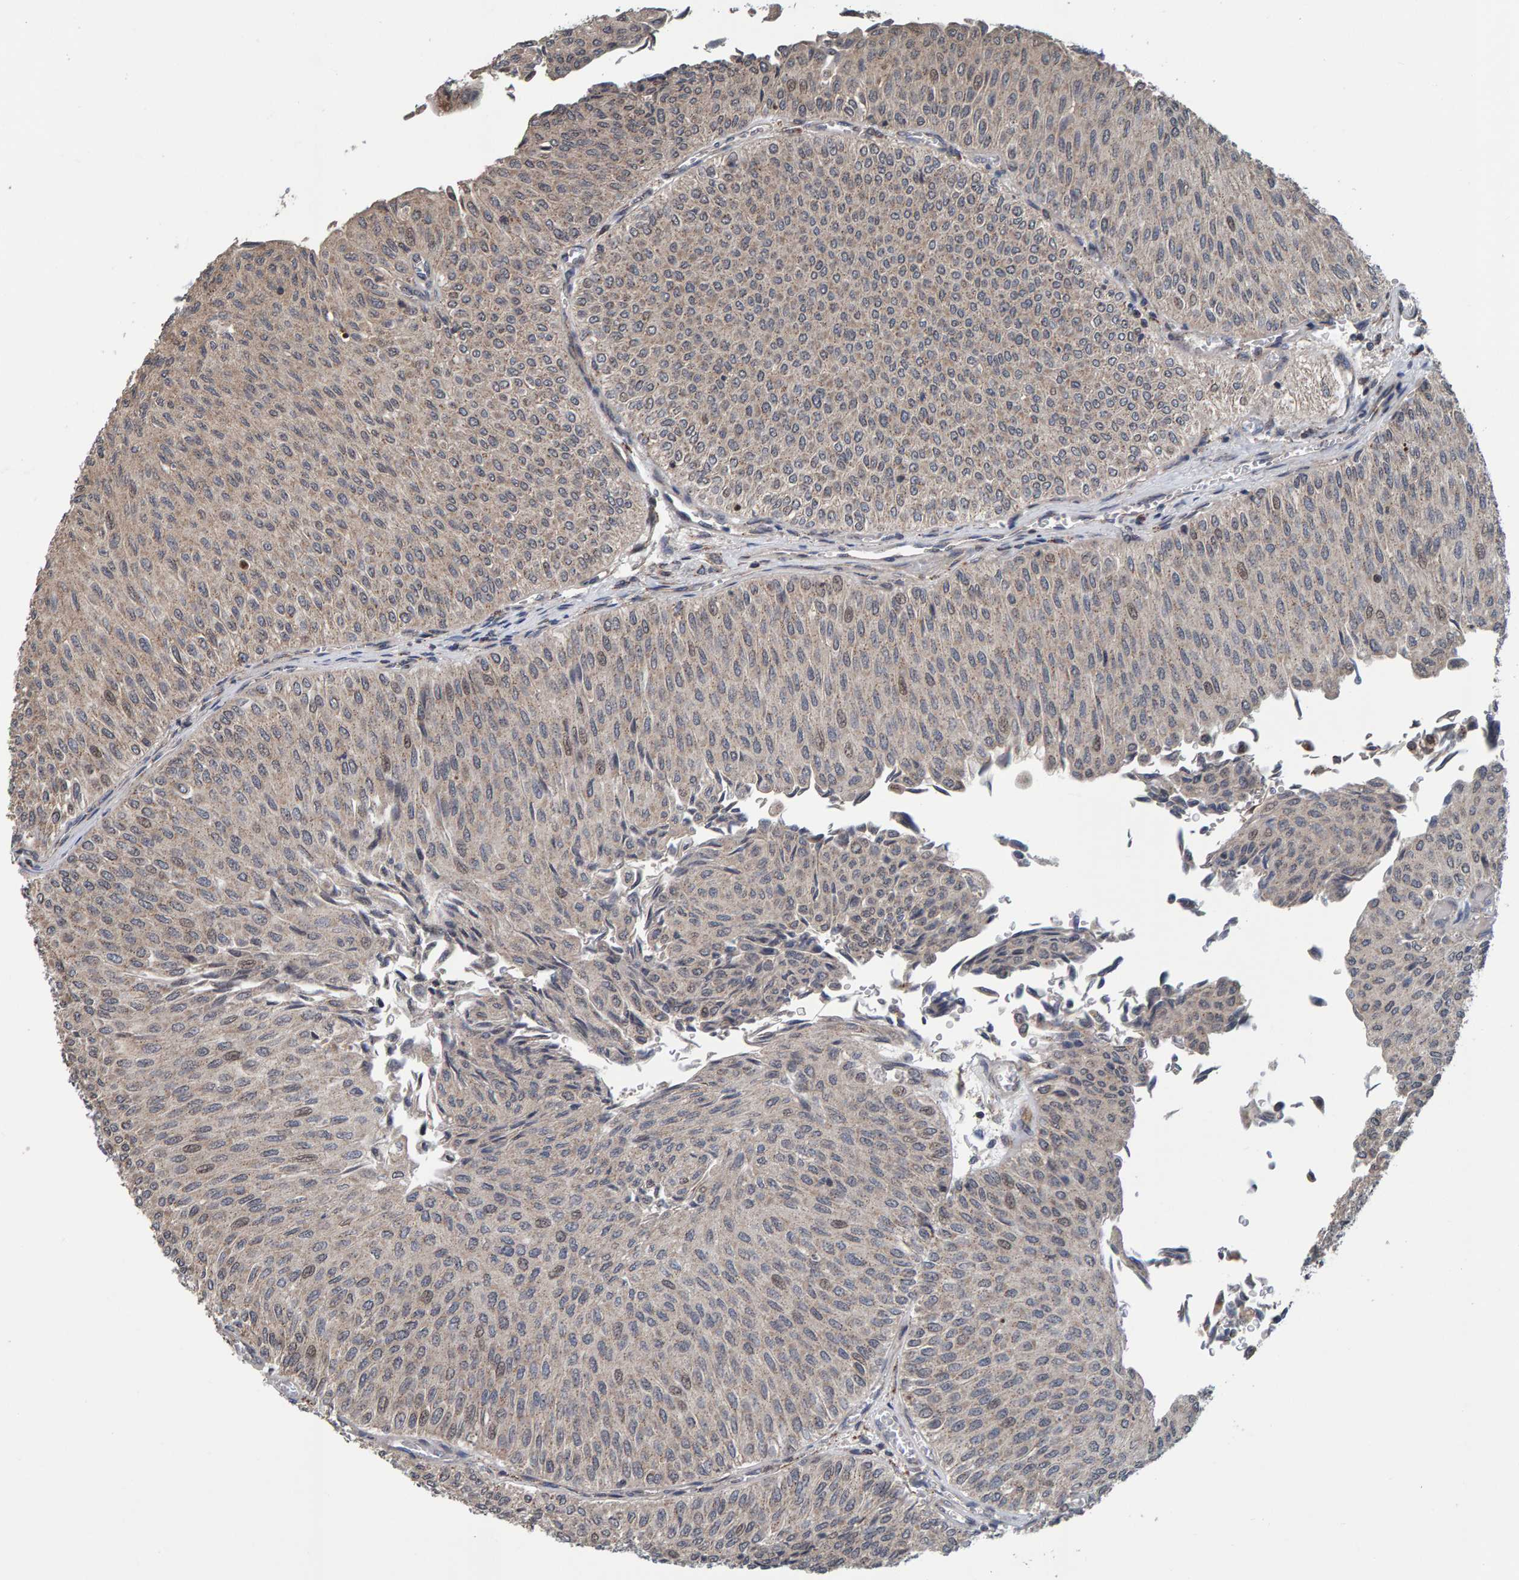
{"staining": {"intensity": "weak", "quantity": "<25%", "location": "nuclear"}, "tissue": "urothelial cancer", "cell_type": "Tumor cells", "image_type": "cancer", "snomed": [{"axis": "morphology", "description": "Urothelial carcinoma, Low grade"}, {"axis": "topography", "description": "Urinary bladder"}], "caption": "A micrograph of low-grade urothelial carcinoma stained for a protein shows no brown staining in tumor cells. The staining was performed using DAB to visualize the protein expression in brown, while the nuclei were stained in blue with hematoxylin (Magnification: 20x).", "gene": "CCDC25", "patient": {"sex": "male", "age": 78}}